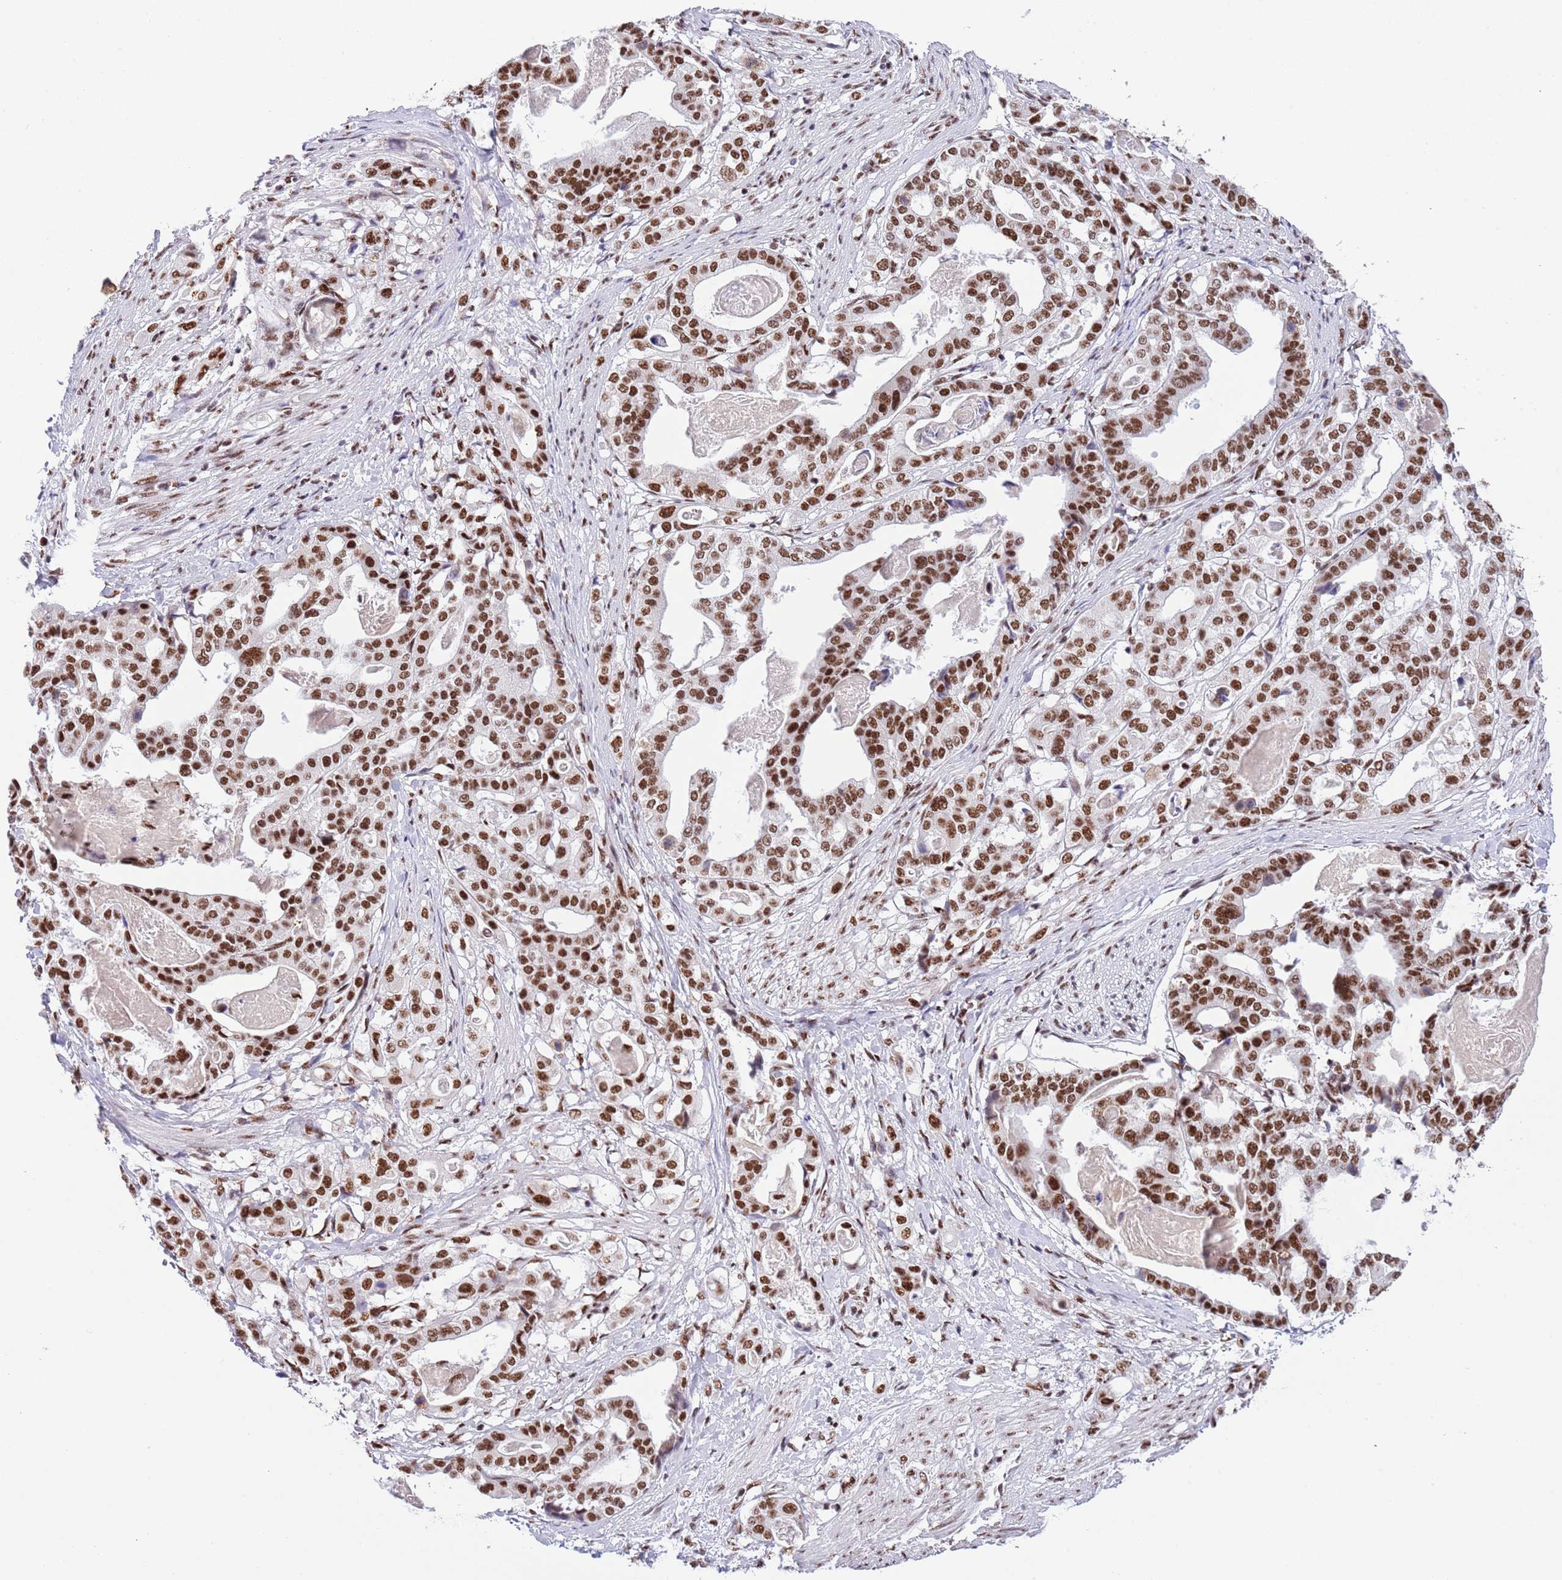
{"staining": {"intensity": "strong", "quantity": ">75%", "location": "nuclear"}, "tissue": "stomach cancer", "cell_type": "Tumor cells", "image_type": "cancer", "snomed": [{"axis": "morphology", "description": "Adenocarcinoma, NOS"}, {"axis": "topography", "description": "Stomach"}], "caption": "High-power microscopy captured an IHC image of adenocarcinoma (stomach), revealing strong nuclear positivity in approximately >75% of tumor cells. (IHC, brightfield microscopy, high magnification).", "gene": "SF3A2", "patient": {"sex": "male", "age": 48}}